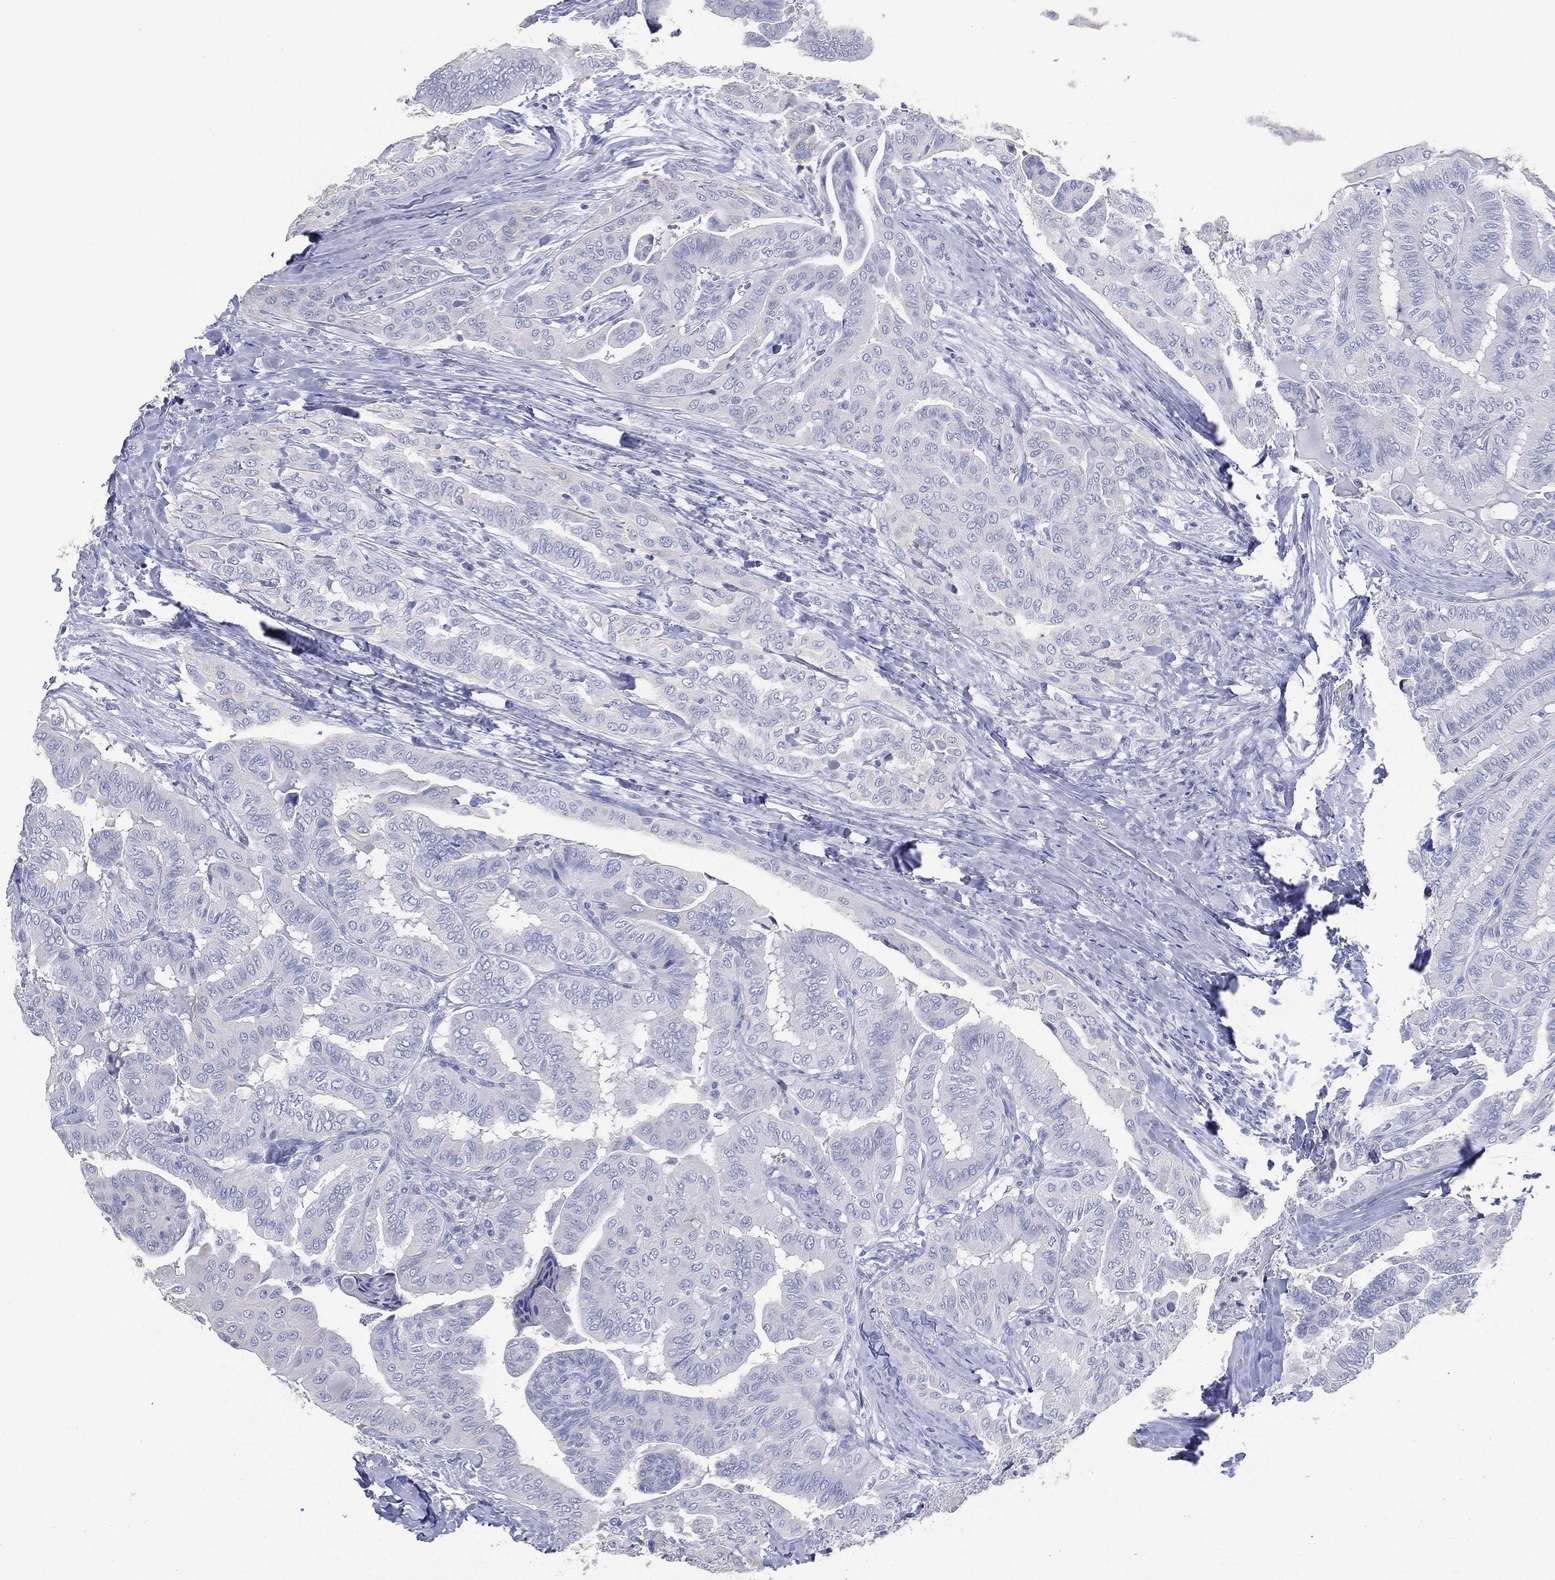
{"staining": {"intensity": "negative", "quantity": "none", "location": "none"}, "tissue": "thyroid cancer", "cell_type": "Tumor cells", "image_type": "cancer", "snomed": [{"axis": "morphology", "description": "Papillary adenocarcinoma, NOS"}, {"axis": "topography", "description": "Thyroid gland"}], "caption": "This is an immunohistochemistry (IHC) micrograph of thyroid cancer (papillary adenocarcinoma). There is no staining in tumor cells.", "gene": "FMO1", "patient": {"sex": "female", "age": 68}}